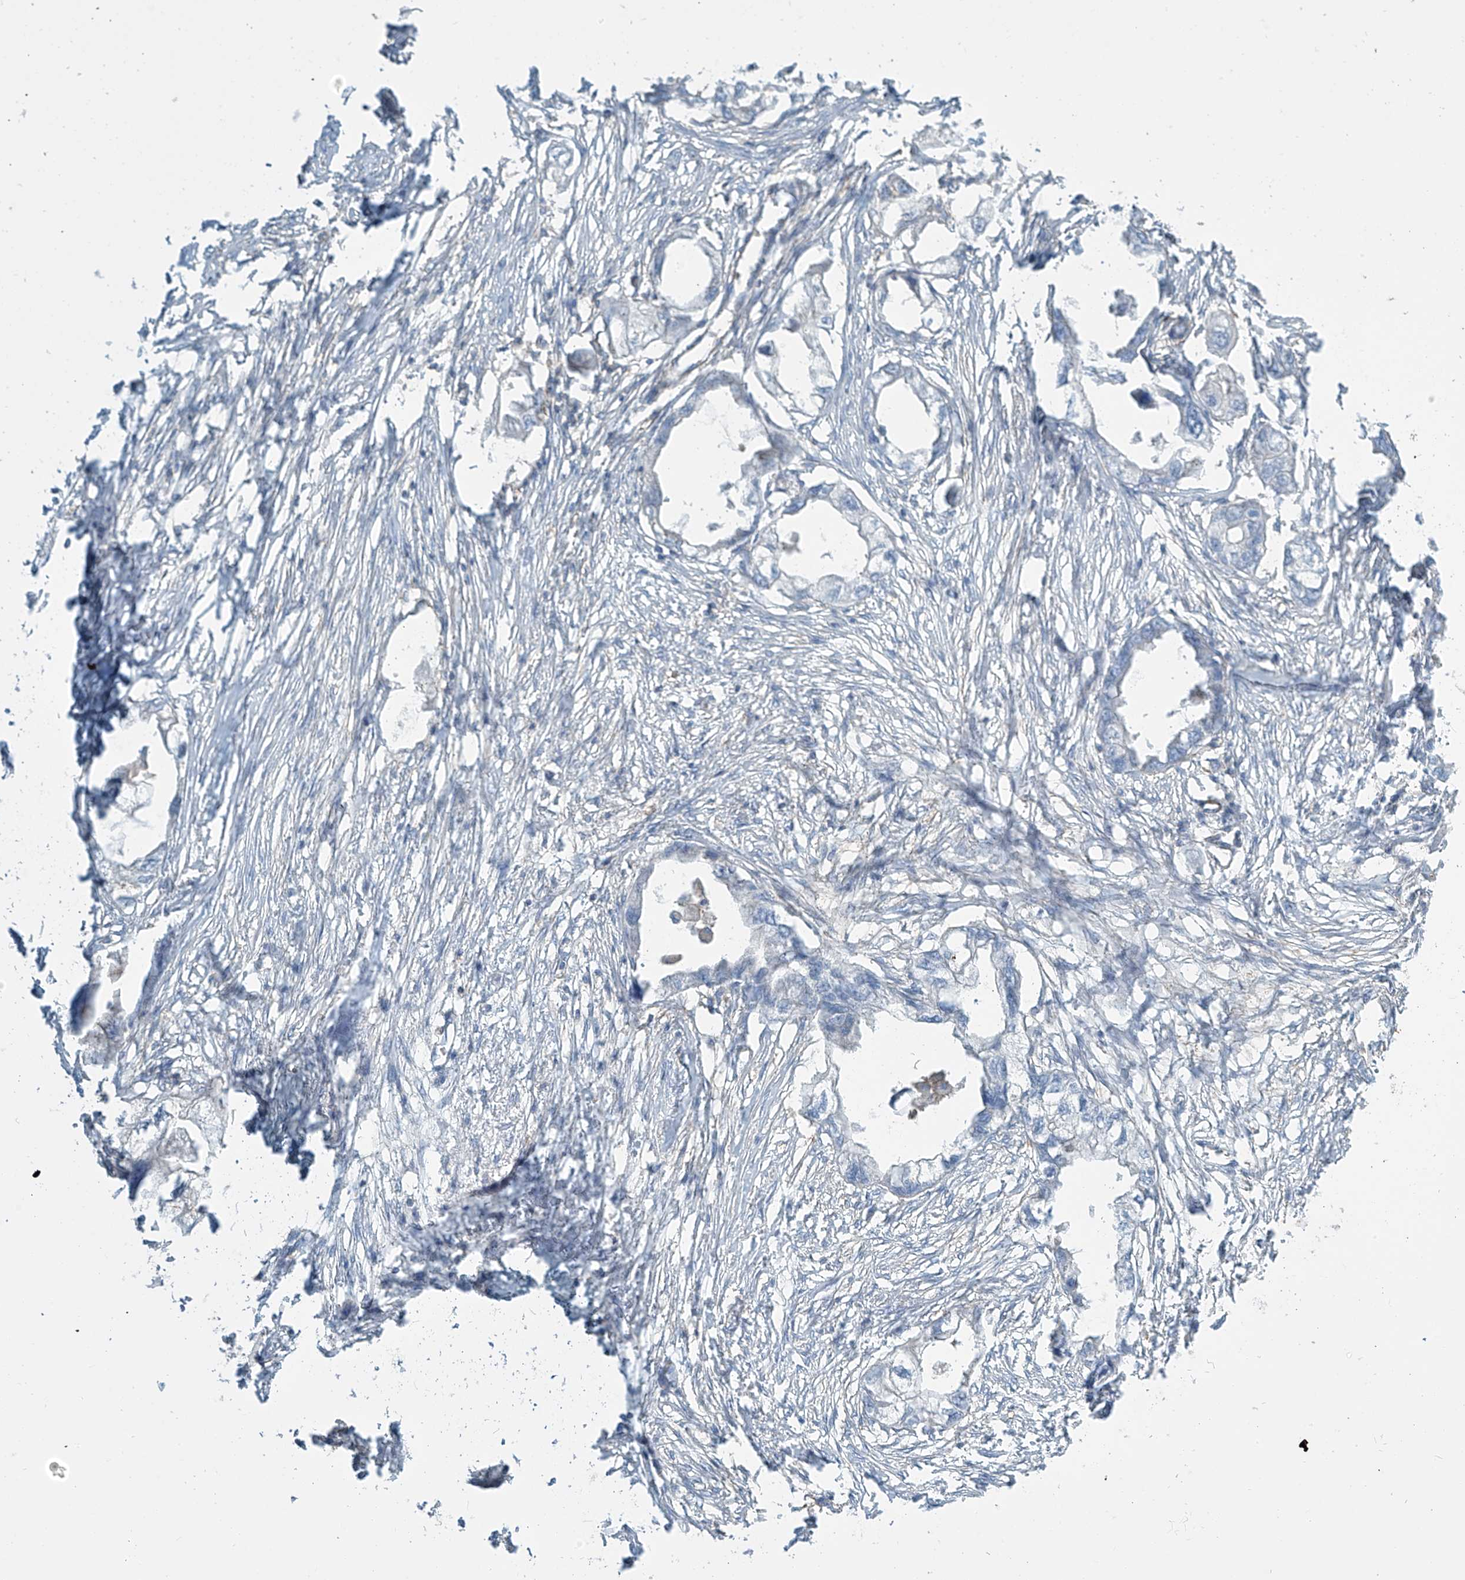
{"staining": {"intensity": "negative", "quantity": "none", "location": "none"}, "tissue": "endometrial cancer", "cell_type": "Tumor cells", "image_type": "cancer", "snomed": [{"axis": "morphology", "description": "Adenocarcinoma, NOS"}, {"axis": "morphology", "description": "Adenocarcinoma, metastatic, NOS"}, {"axis": "topography", "description": "Adipose tissue"}, {"axis": "topography", "description": "Endometrium"}], "caption": "Tumor cells show no significant positivity in endometrial cancer (metastatic adenocarcinoma). Nuclei are stained in blue.", "gene": "SLC9A2", "patient": {"sex": "female", "age": 67}}